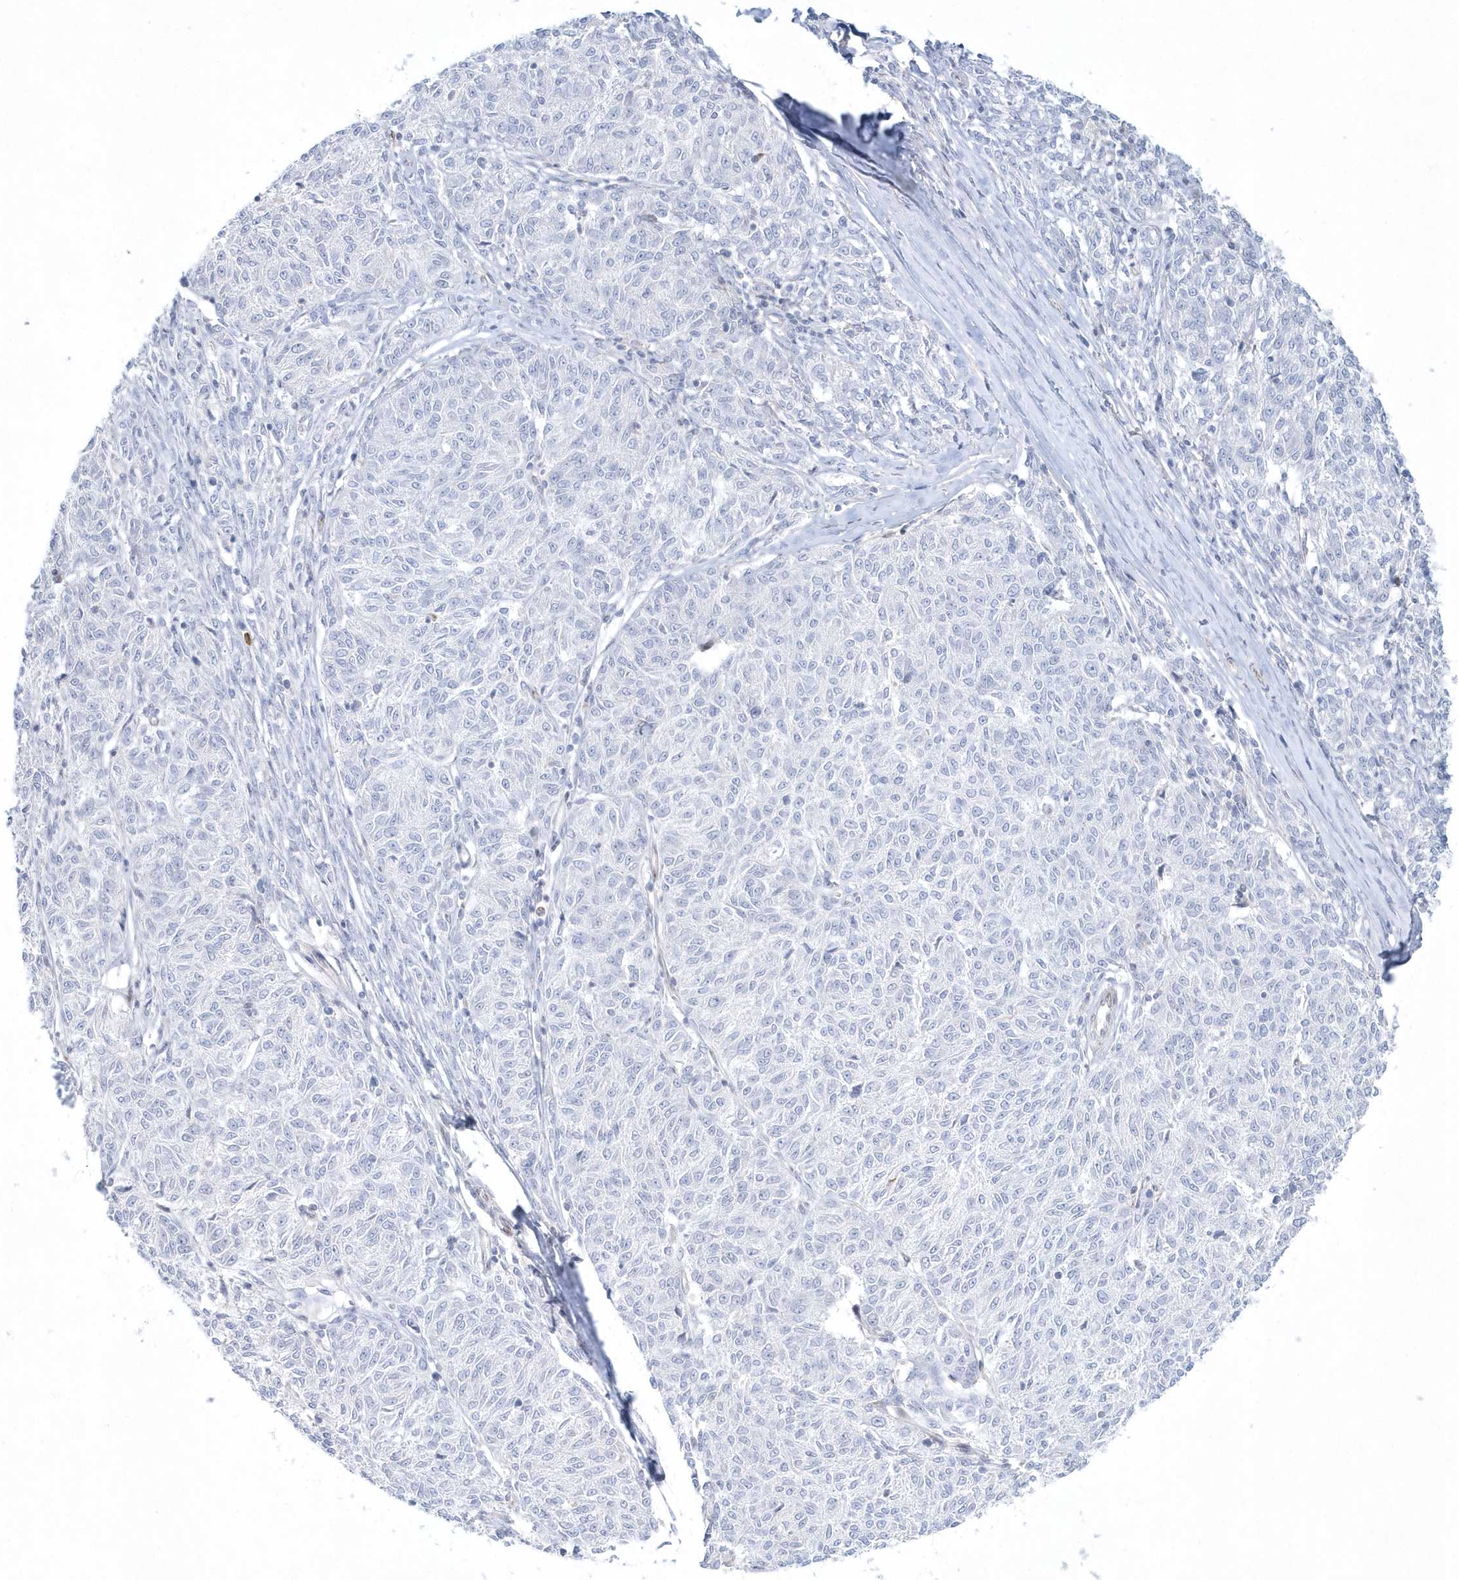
{"staining": {"intensity": "negative", "quantity": "none", "location": "none"}, "tissue": "melanoma", "cell_type": "Tumor cells", "image_type": "cancer", "snomed": [{"axis": "morphology", "description": "Malignant melanoma, NOS"}, {"axis": "topography", "description": "Skin"}], "caption": "IHC micrograph of human malignant melanoma stained for a protein (brown), which displays no positivity in tumor cells.", "gene": "DNAH1", "patient": {"sex": "female", "age": 72}}